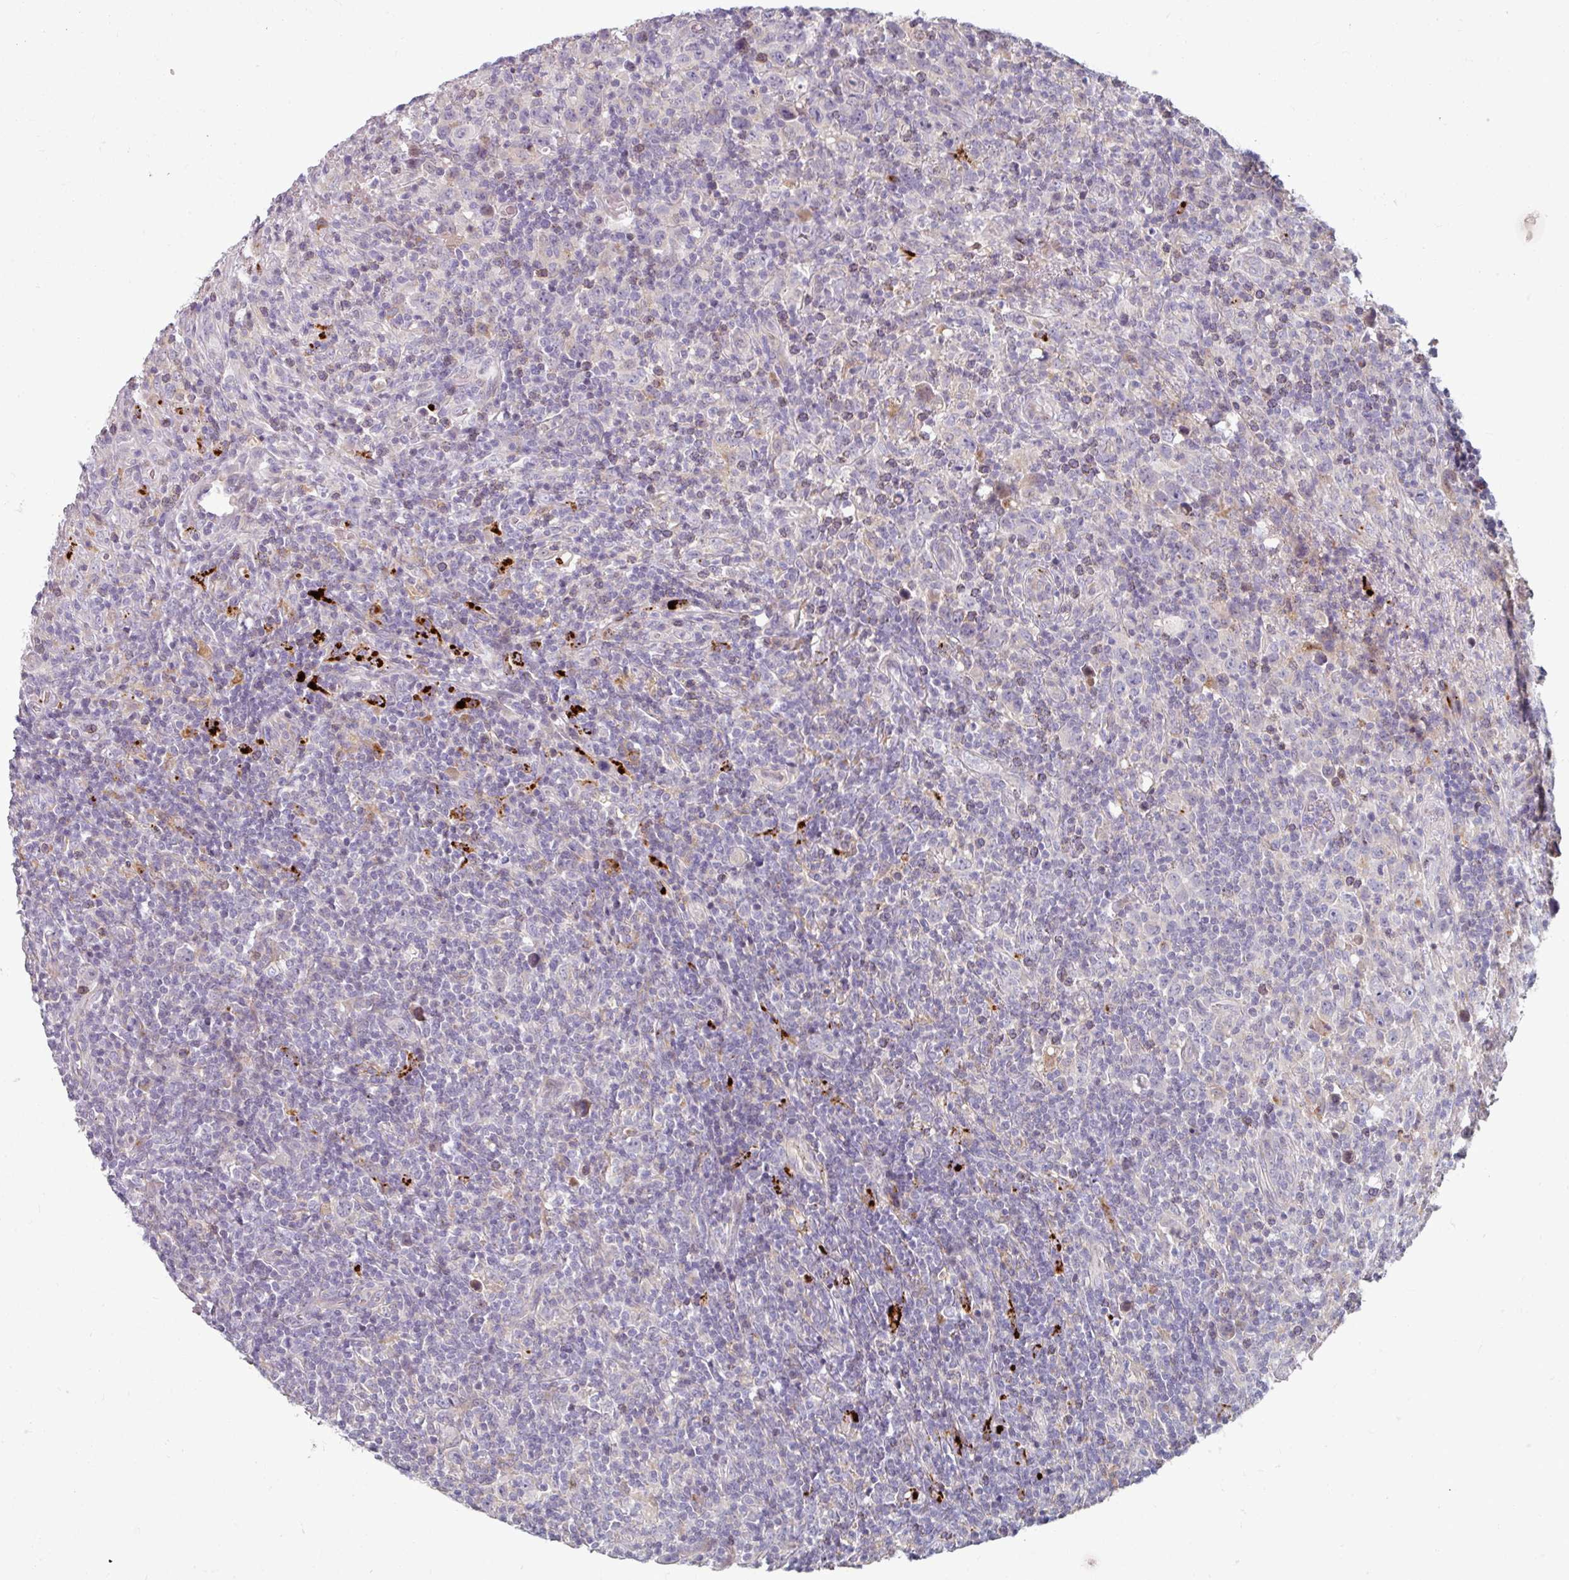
{"staining": {"intensity": "negative", "quantity": "none", "location": "none"}, "tissue": "lymphoma", "cell_type": "Tumor cells", "image_type": "cancer", "snomed": [{"axis": "morphology", "description": "Hodgkin's disease, NOS"}, {"axis": "topography", "description": "Lymph node"}], "caption": "Tumor cells are negative for brown protein staining in lymphoma.", "gene": "WSB2", "patient": {"sex": "female", "age": 18}}